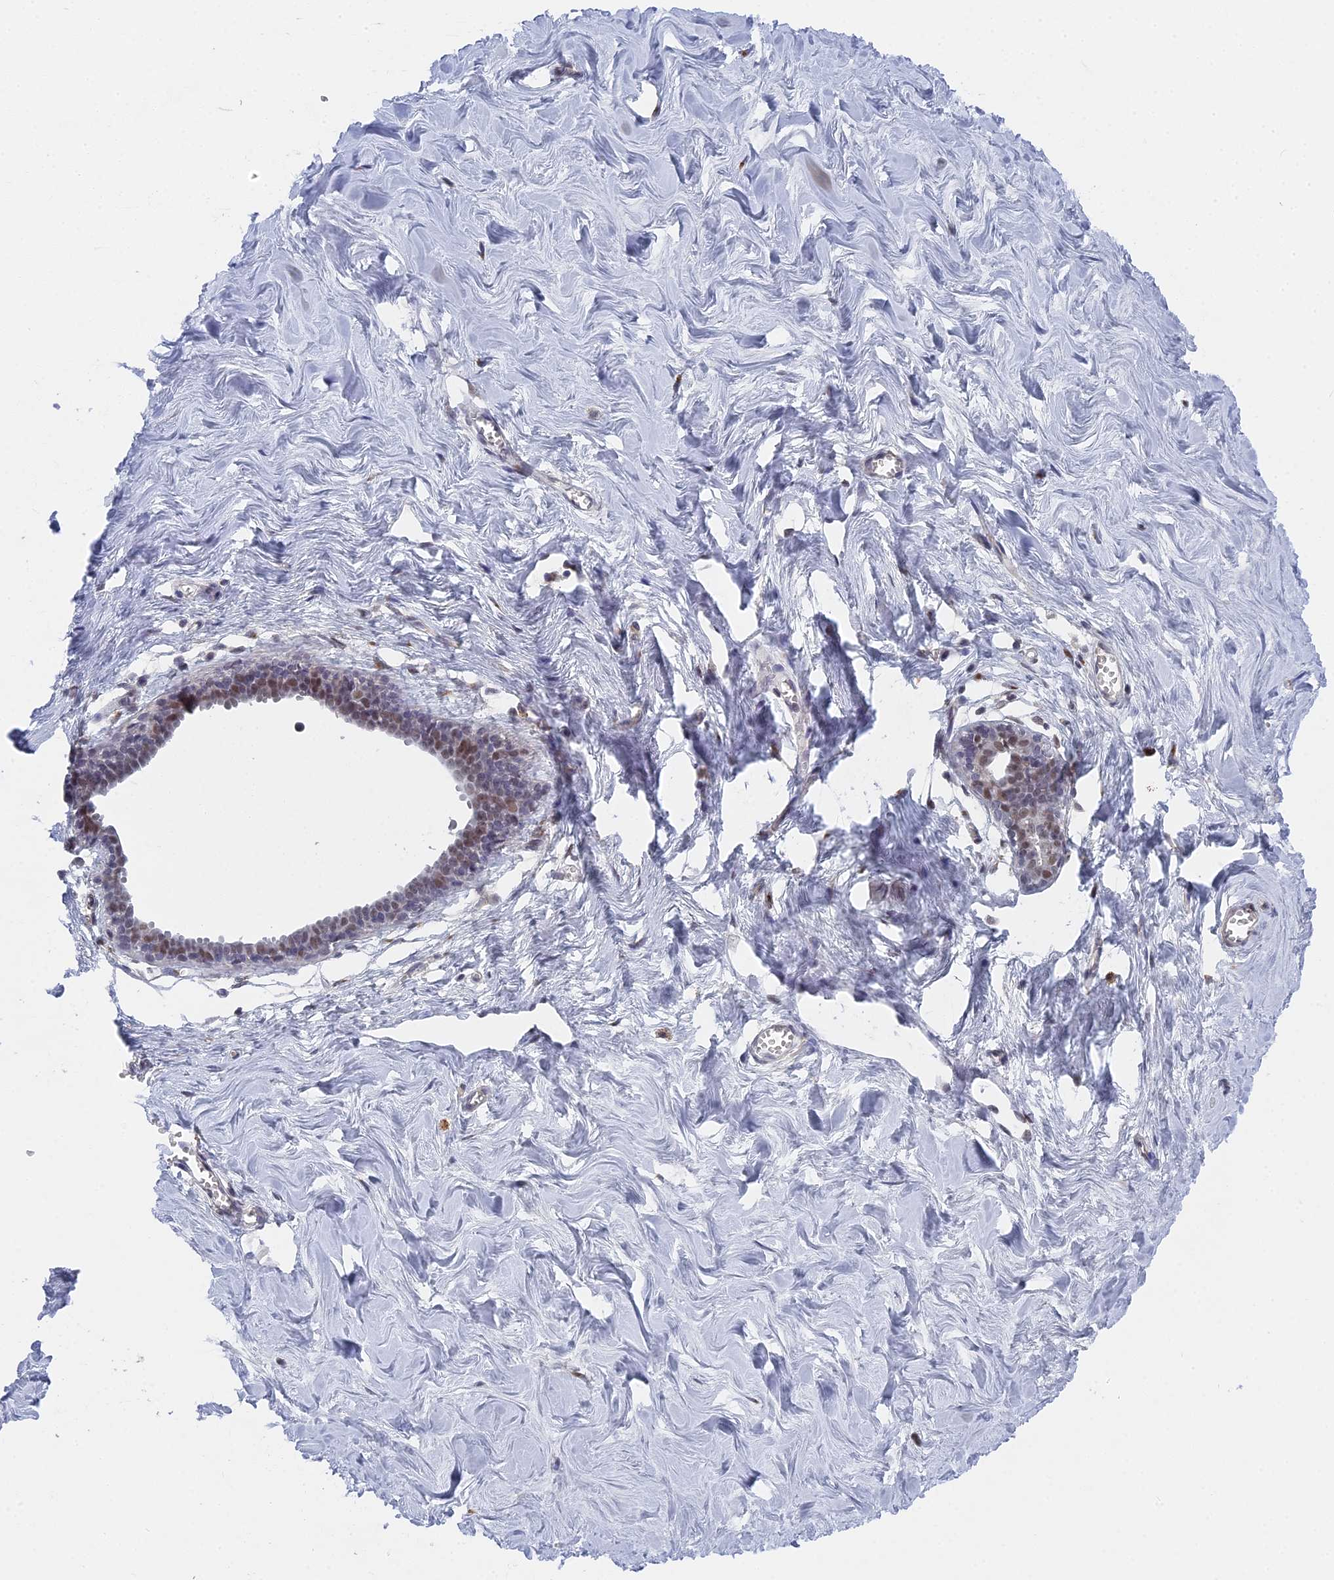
{"staining": {"intensity": "moderate", "quantity": "25%-75%", "location": "nuclear"}, "tissue": "breast", "cell_type": "Adipocytes", "image_type": "normal", "snomed": [{"axis": "morphology", "description": "Normal tissue, NOS"}, {"axis": "topography", "description": "Breast"}], "caption": "This is a histology image of IHC staining of normal breast, which shows moderate expression in the nuclear of adipocytes.", "gene": "CCDC85A", "patient": {"sex": "female", "age": 27}}